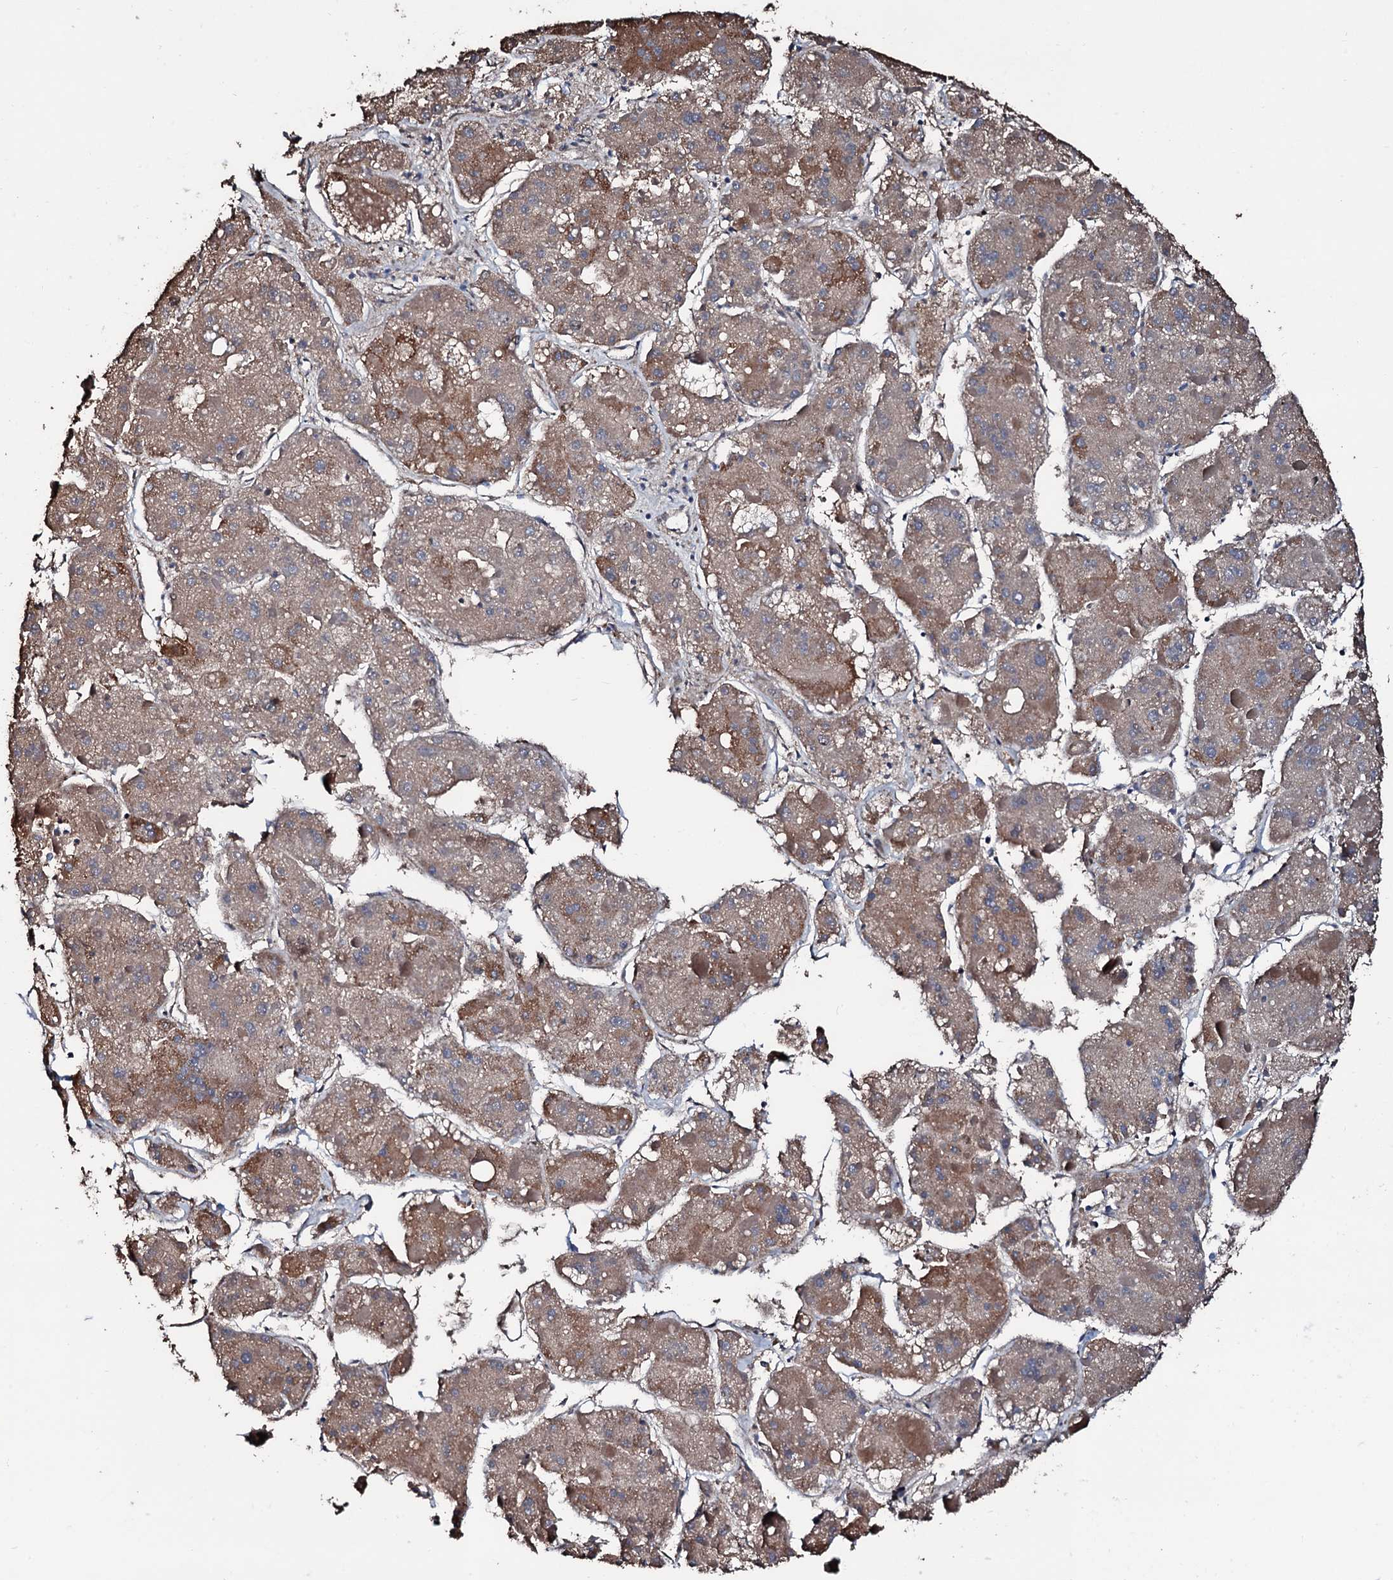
{"staining": {"intensity": "moderate", "quantity": ">75%", "location": "cytoplasmic/membranous"}, "tissue": "liver cancer", "cell_type": "Tumor cells", "image_type": "cancer", "snomed": [{"axis": "morphology", "description": "Carcinoma, Hepatocellular, NOS"}, {"axis": "topography", "description": "Liver"}], "caption": "Protein expression analysis of liver cancer displays moderate cytoplasmic/membranous expression in about >75% of tumor cells.", "gene": "KIF18A", "patient": {"sex": "female", "age": 73}}